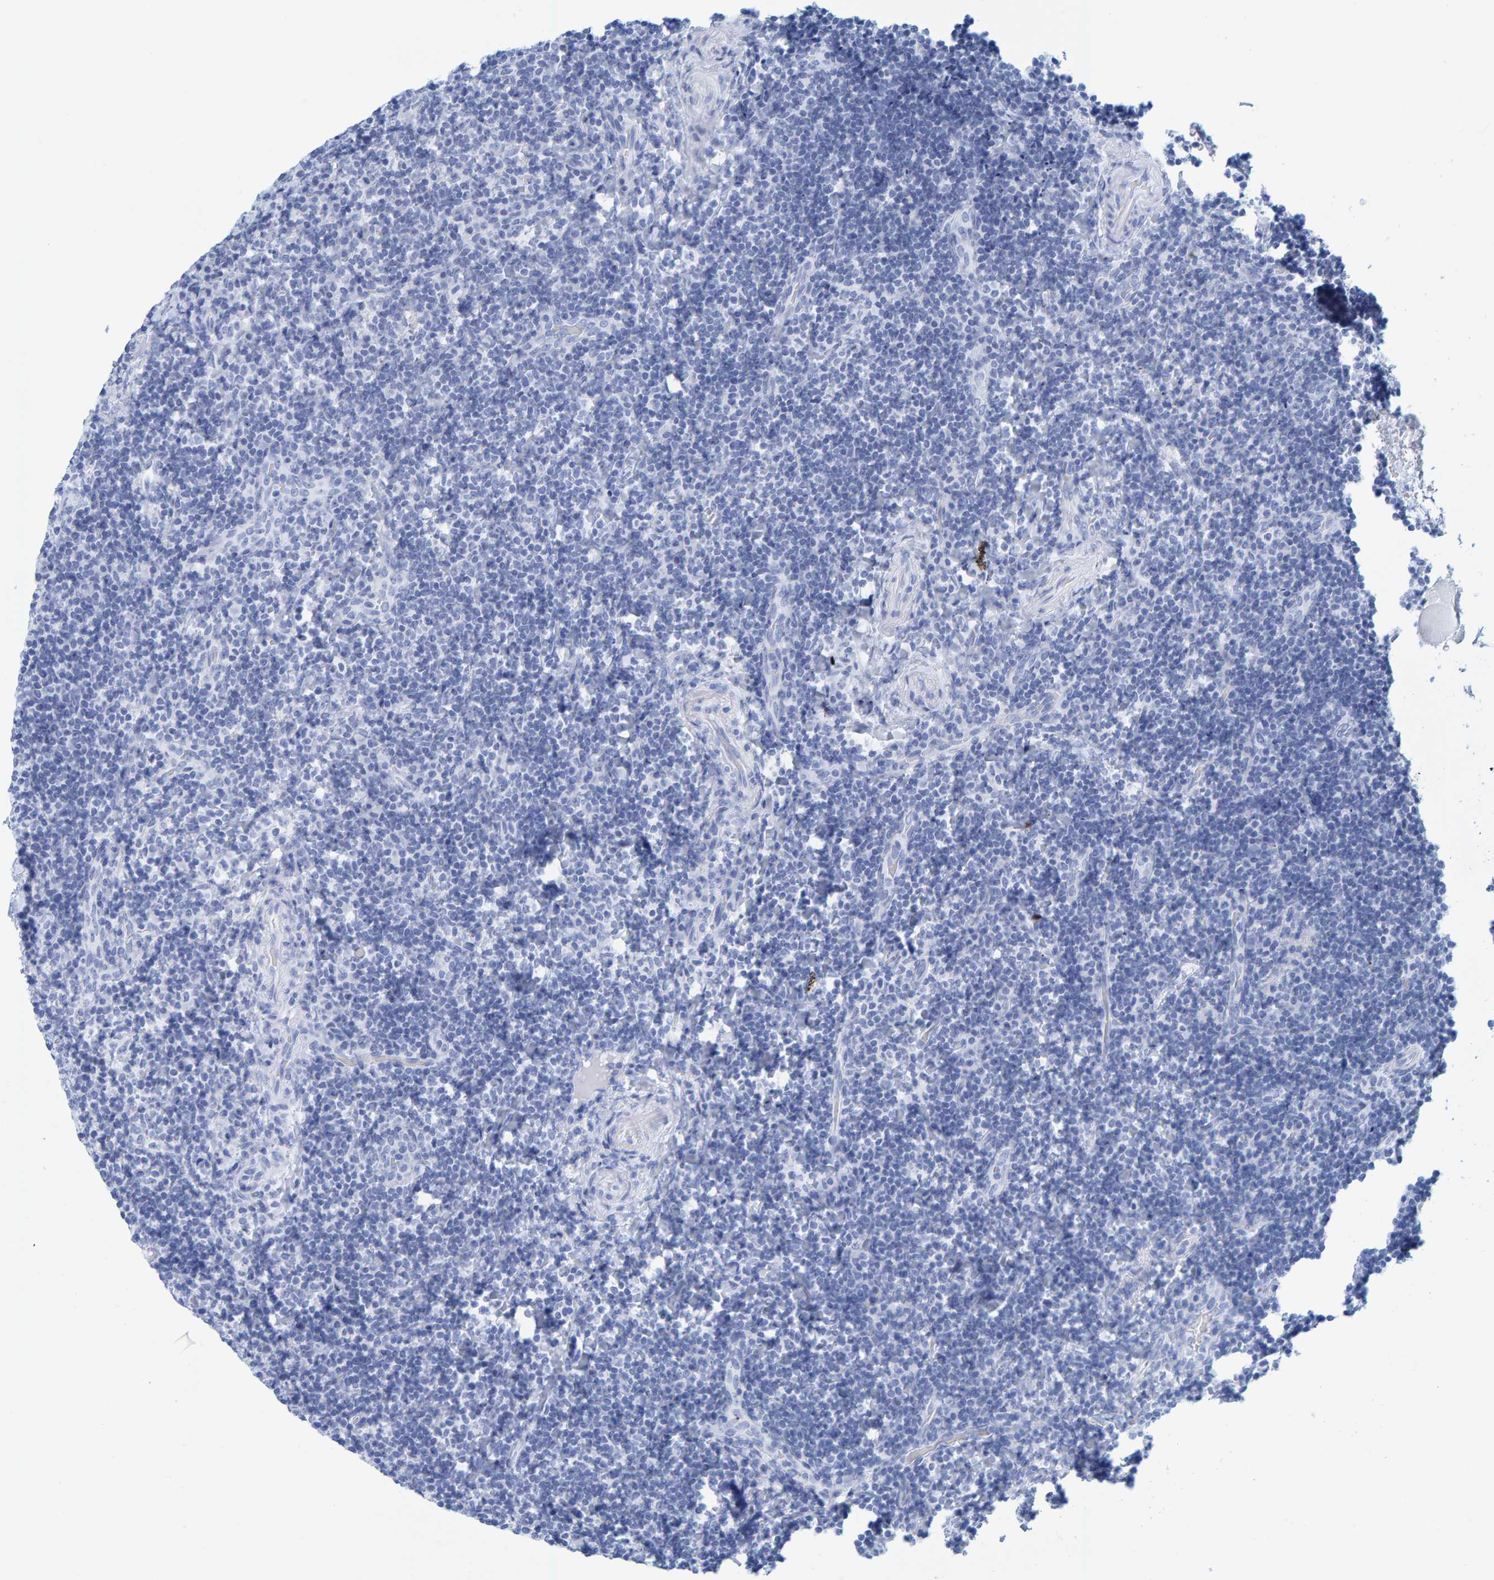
{"staining": {"intensity": "negative", "quantity": "none", "location": "none"}, "tissue": "lymphoma", "cell_type": "Tumor cells", "image_type": "cancer", "snomed": [{"axis": "morphology", "description": "Malignant lymphoma, non-Hodgkin's type, High grade"}, {"axis": "topography", "description": "Tonsil"}], "caption": "High magnification brightfield microscopy of lymphoma stained with DAB (3,3'-diaminobenzidine) (brown) and counterstained with hematoxylin (blue): tumor cells show no significant staining.", "gene": "SFTPC", "patient": {"sex": "female", "age": 36}}